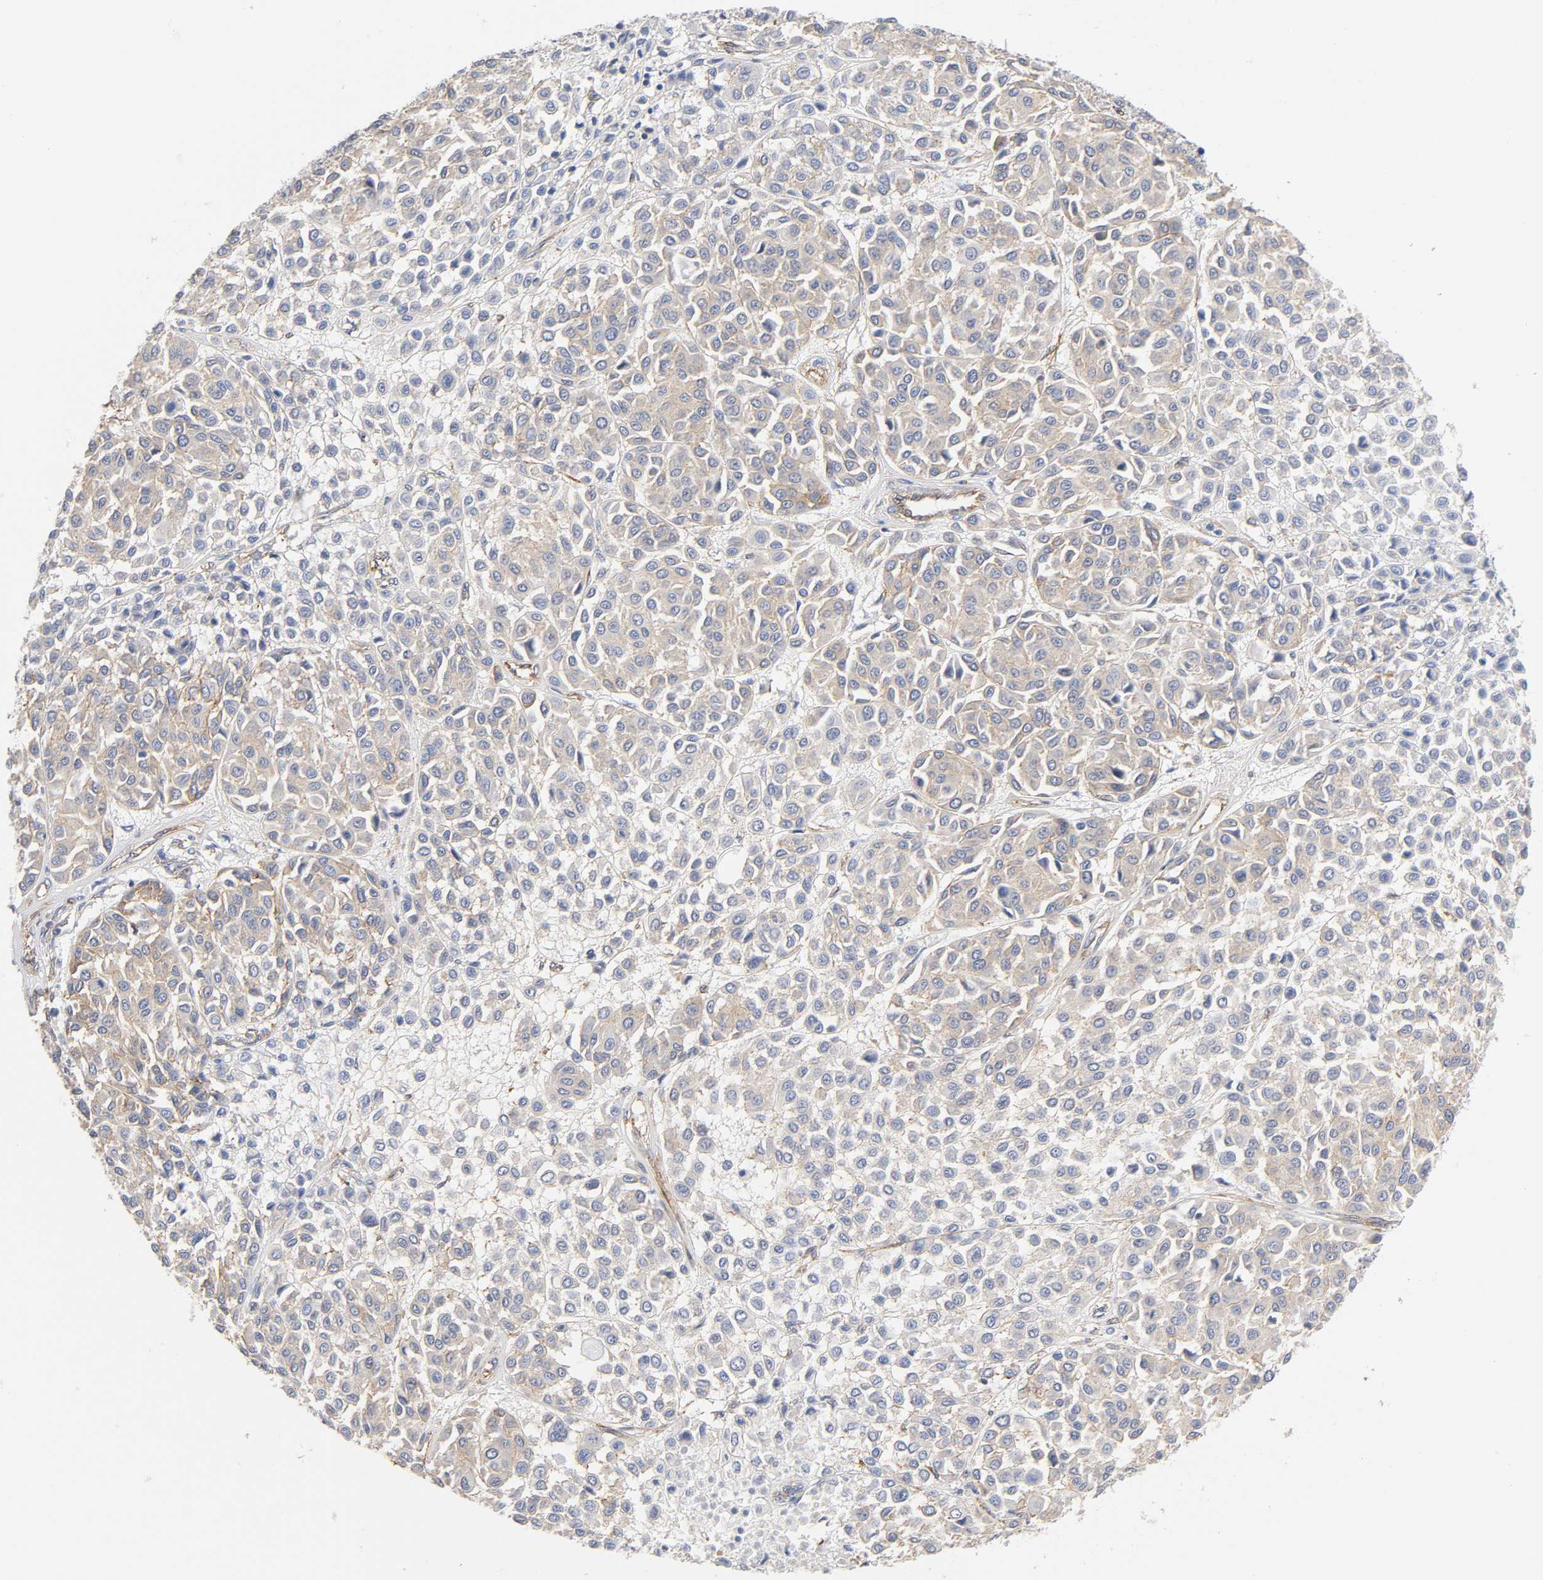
{"staining": {"intensity": "weak", "quantity": "25%-75%", "location": "cytoplasmic/membranous"}, "tissue": "melanoma", "cell_type": "Tumor cells", "image_type": "cancer", "snomed": [{"axis": "morphology", "description": "Malignant melanoma, Metastatic site"}, {"axis": "topography", "description": "Soft tissue"}], "caption": "Malignant melanoma (metastatic site) stained with a brown dye displays weak cytoplasmic/membranous positive expression in approximately 25%-75% of tumor cells.", "gene": "SPTAN1", "patient": {"sex": "male", "age": 41}}